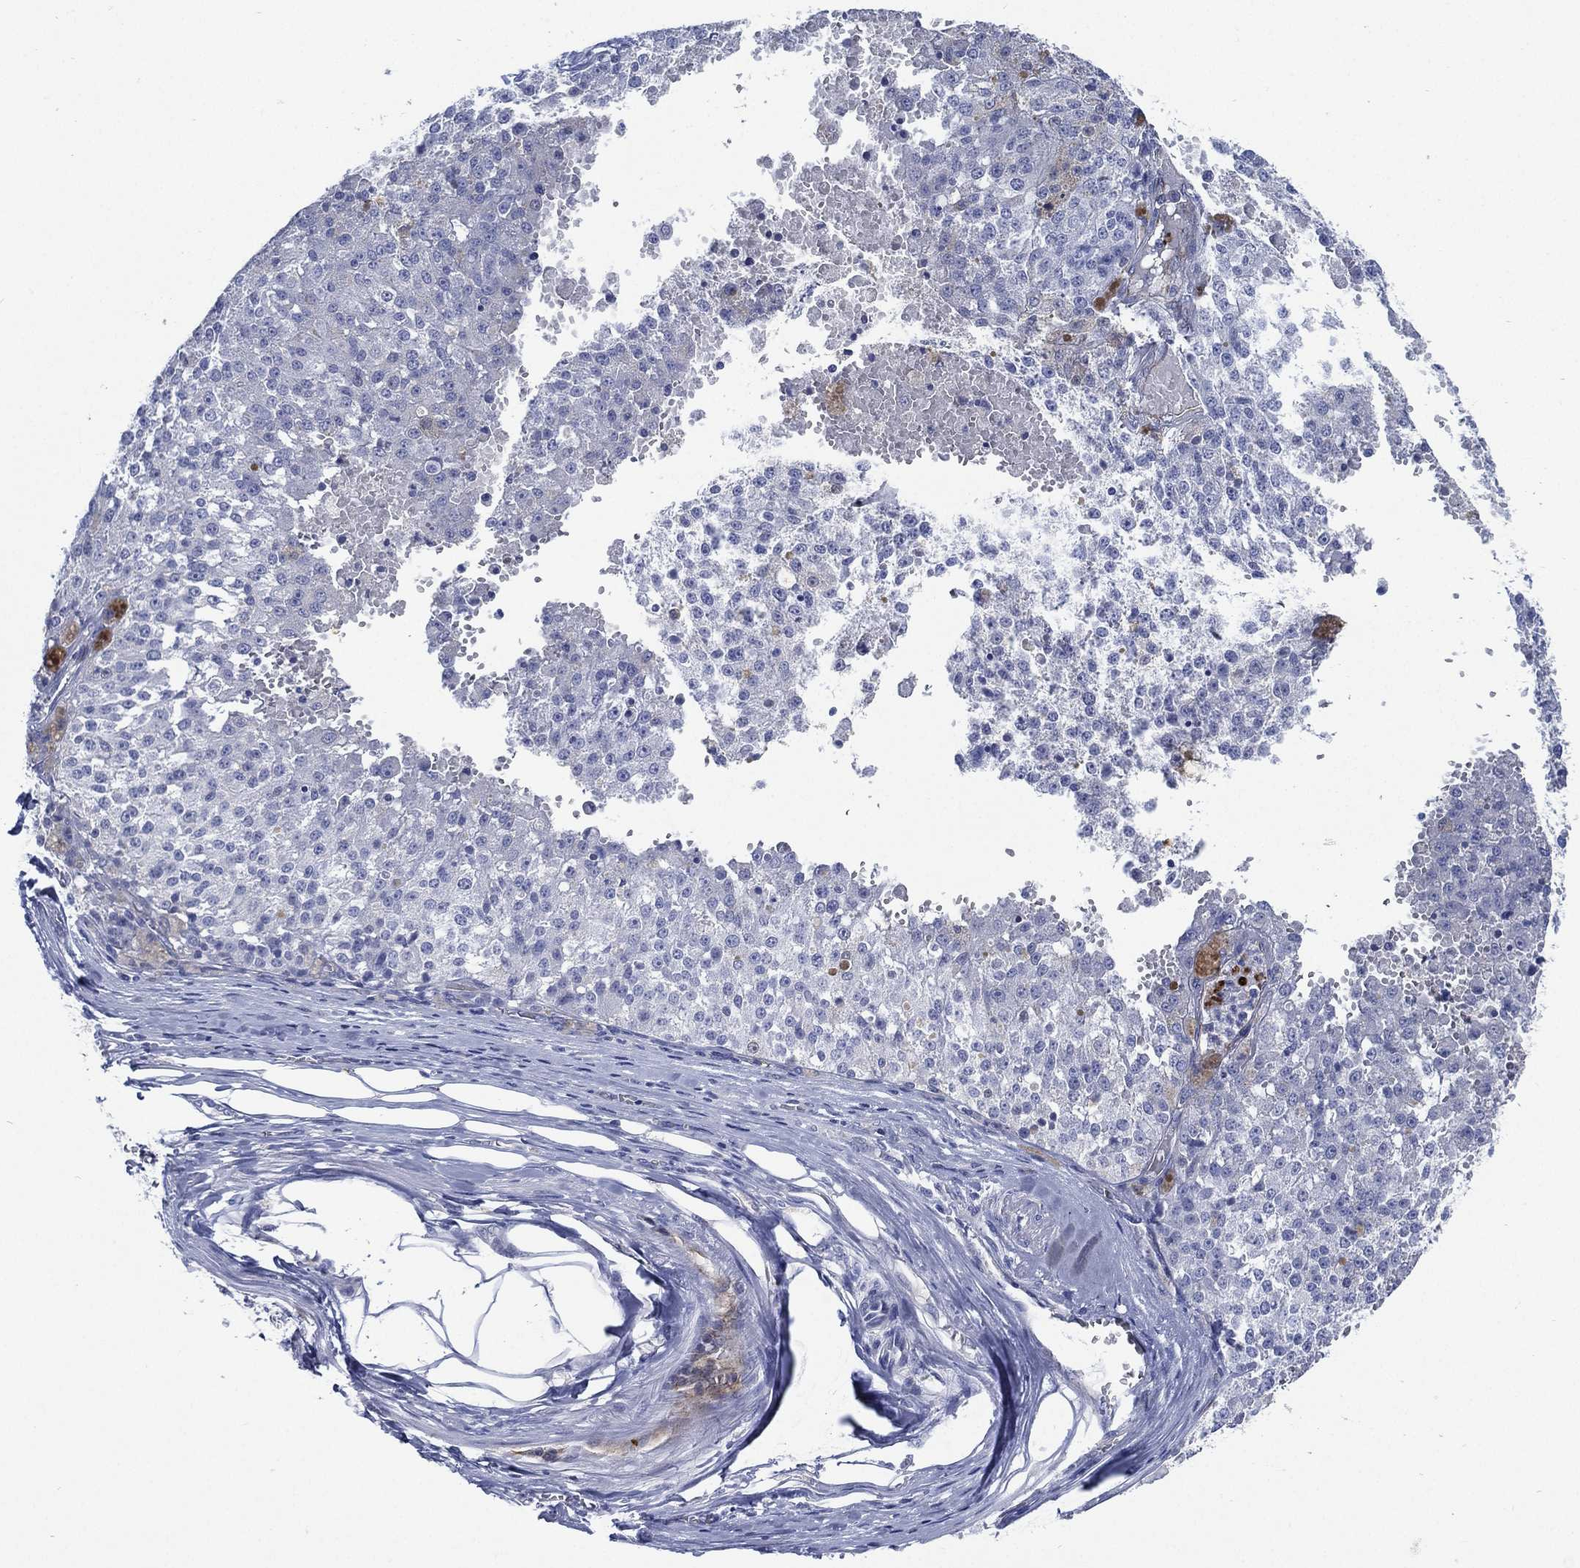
{"staining": {"intensity": "negative", "quantity": "none", "location": "none"}, "tissue": "melanoma", "cell_type": "Tumor cells", "image_type": "cancer", "snomed": [{"axis": "morphology", "description": "Malignant melanoma, Metastatic site"}, {"axis": "topography", "description": "Lymph node"}], "caption": "Immunohistochemistry (IHC) of human malignant melanoma (metastatic site) reveals no staining in tumor cells.", "gene": "C5orf46", "patient": {"sex": "female", "age": 64}}